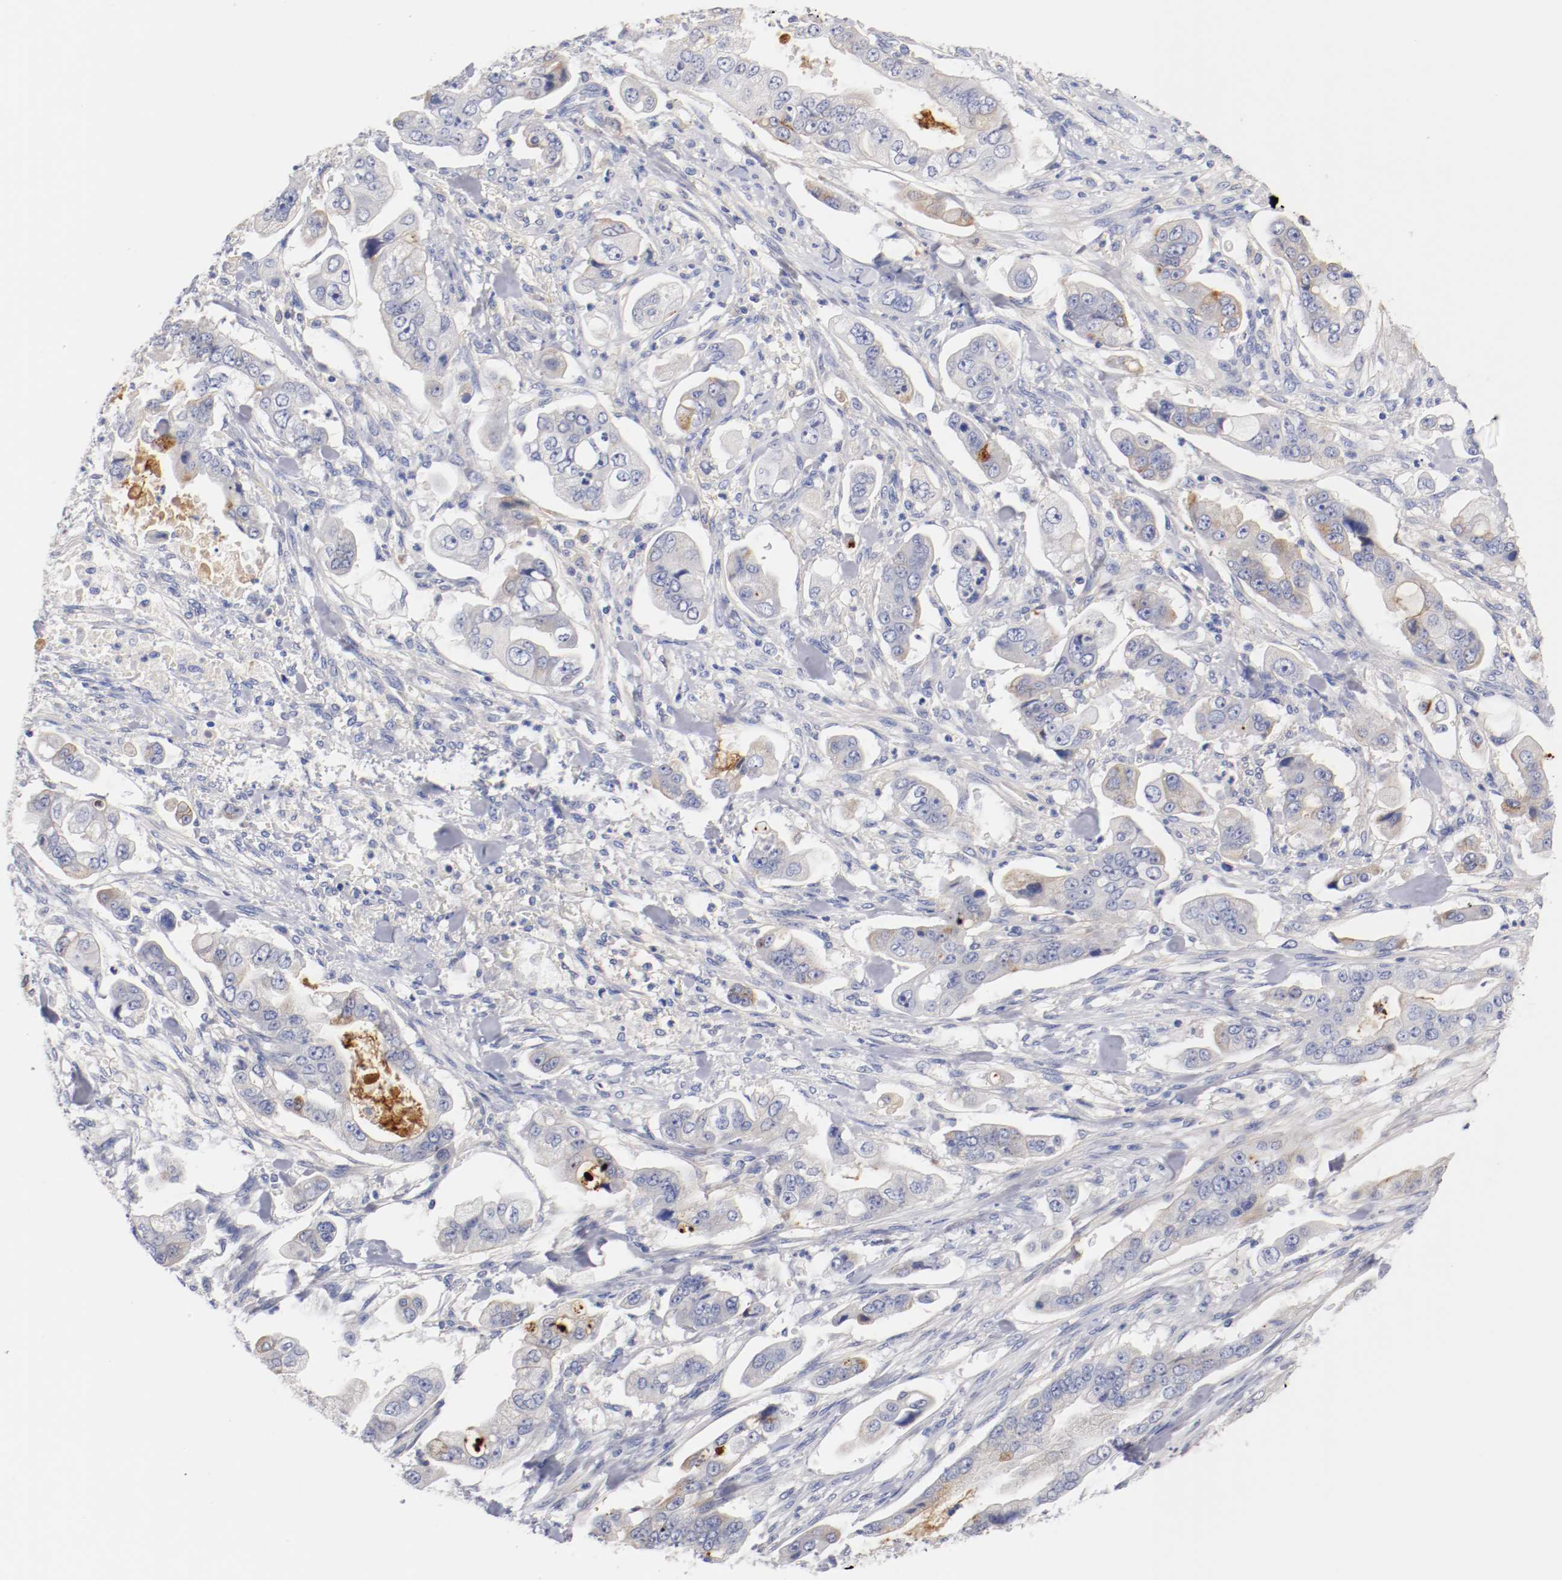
{"staining": {"intensity": "weak", "quantity": "<25%", "location": "cytoplasmic/membranous"}, "tissue": "stomach cancer", "cell_type": "Tumor cells", "image_type": "cancer", "snomed": [{"axis": "morphology", "description": "Adenocarcinoma, NOS"}, {"axis": "topography", "description": "Stomach"}], "caption": "Micrograph shows no significant protein positivity in tumor cells of stomach cancer. The staining is performed using DAB (3,3'-diaminobenzidine) brown chromogen with nuclei counter-stained in using hematoxylin.", "gene": "FGFBP1", "patient": {"sex": "male", "age": 62}}